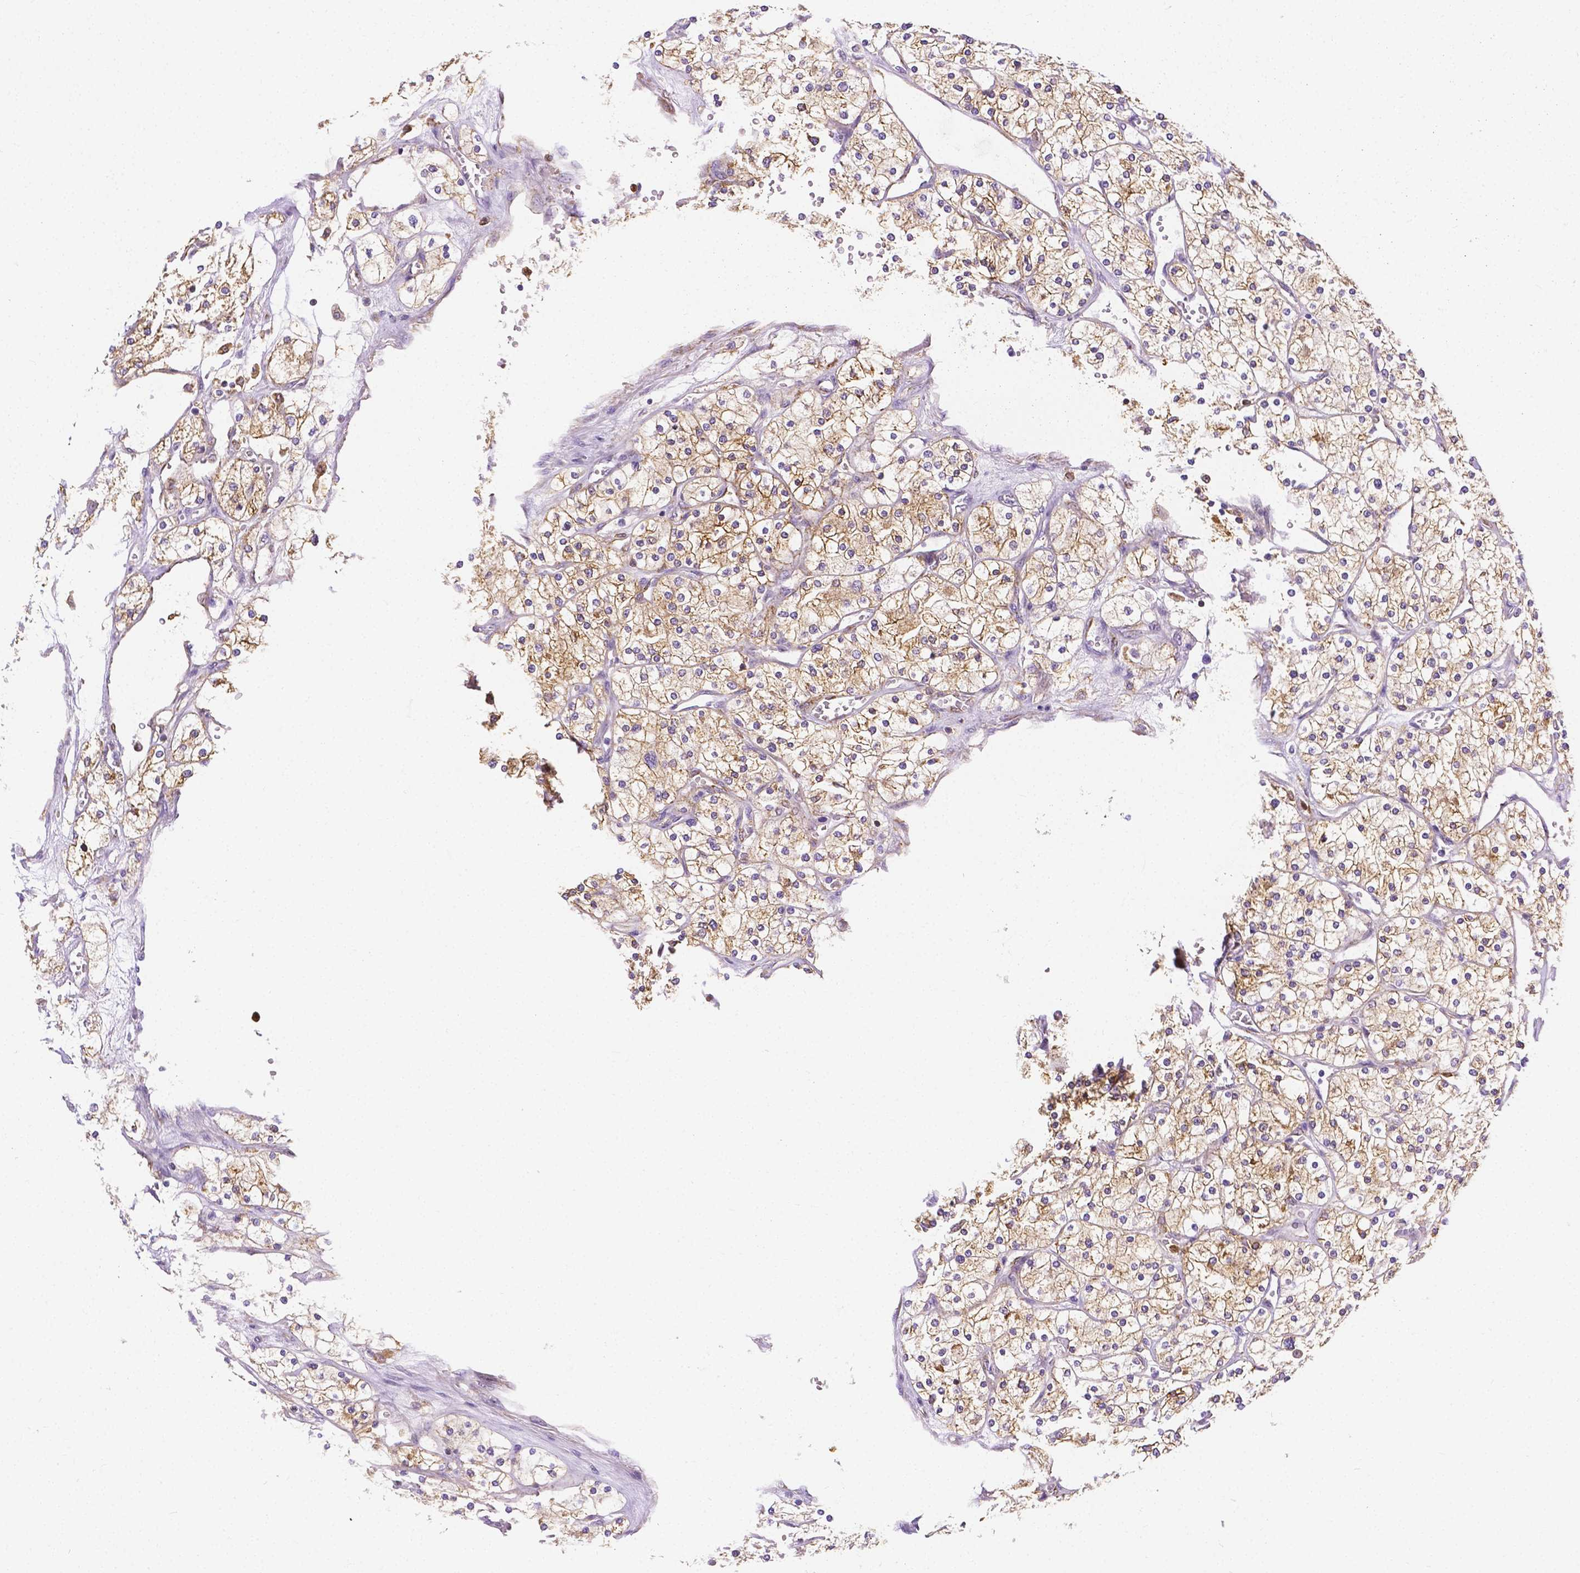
{"staining": {"intensity": "weak", "quantity": "25%-75%", "location": "cytoplasmic/membranous"}, "tissue": "renal cancer", "cell_type": "Tumor cells", "image_type": "cancer", "snomed": [{"axis": "morphology", "description": "Adenocarcinoma, NOS"}, {"axis": "topography", "description": "Kidney"}], "caption": "Immunohistochemical staining of human renal cancer exhibits low levels of weak cytoplasmic/membranous expression in about 25%-75% of tumor cells.", "gene": "ZNRD2", "patient": {"sex": "male", "age": 80}}